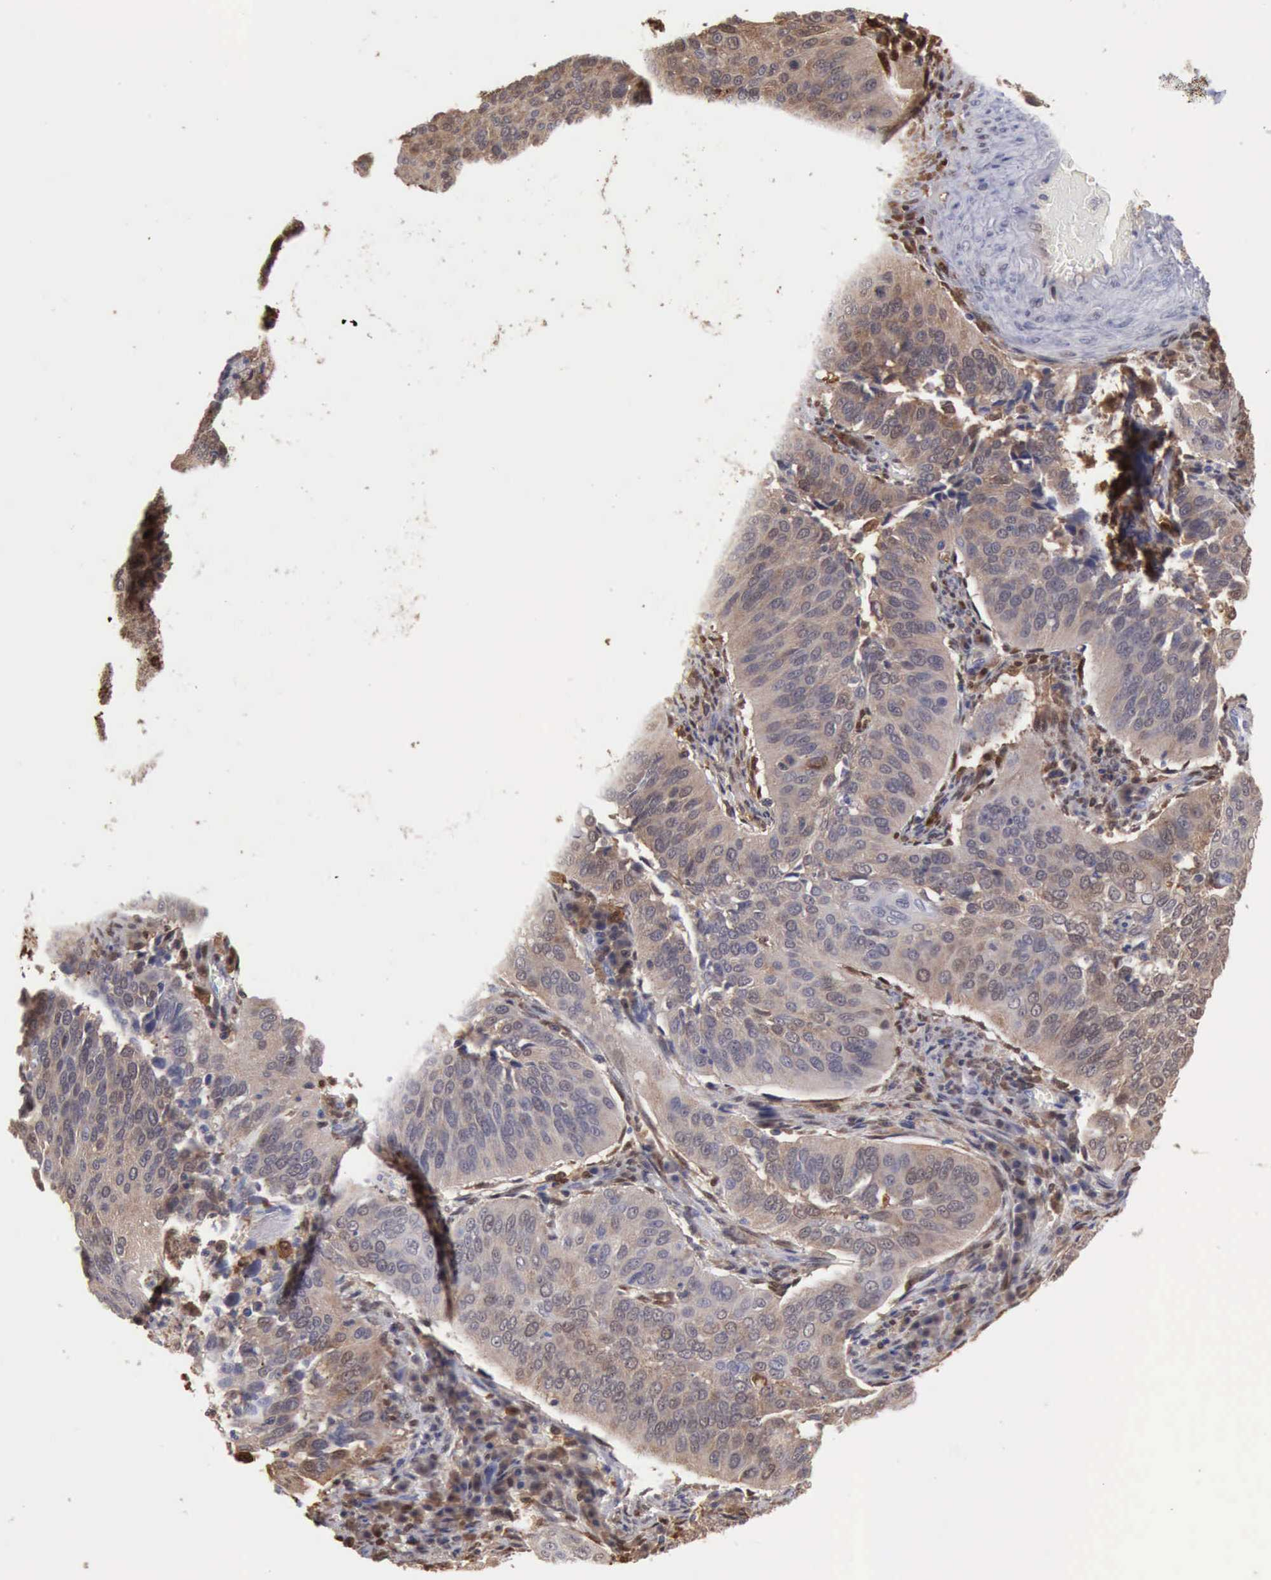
{"staining": {"intensity": "weak", "quantity": "<25%", "location": "cytoplasmic/membranous,nuclear"}, "tissue": "cervical cancer", "cell_type": "Tumor cells", "image_type": "cancer", "snomed": [{"axis": "morphology", "description": "Squamous cell carcinoma, NOS"}, {"axis": "topography", "description": "Cervix"}], "caption": "The immunohistochemistry (IHC) micrograph has no significant positivity in tumor cells of cervical squamous cell carcinoma tissue.", "gene": "STAT1", "patient": {"sex": "female", "age": 39}}